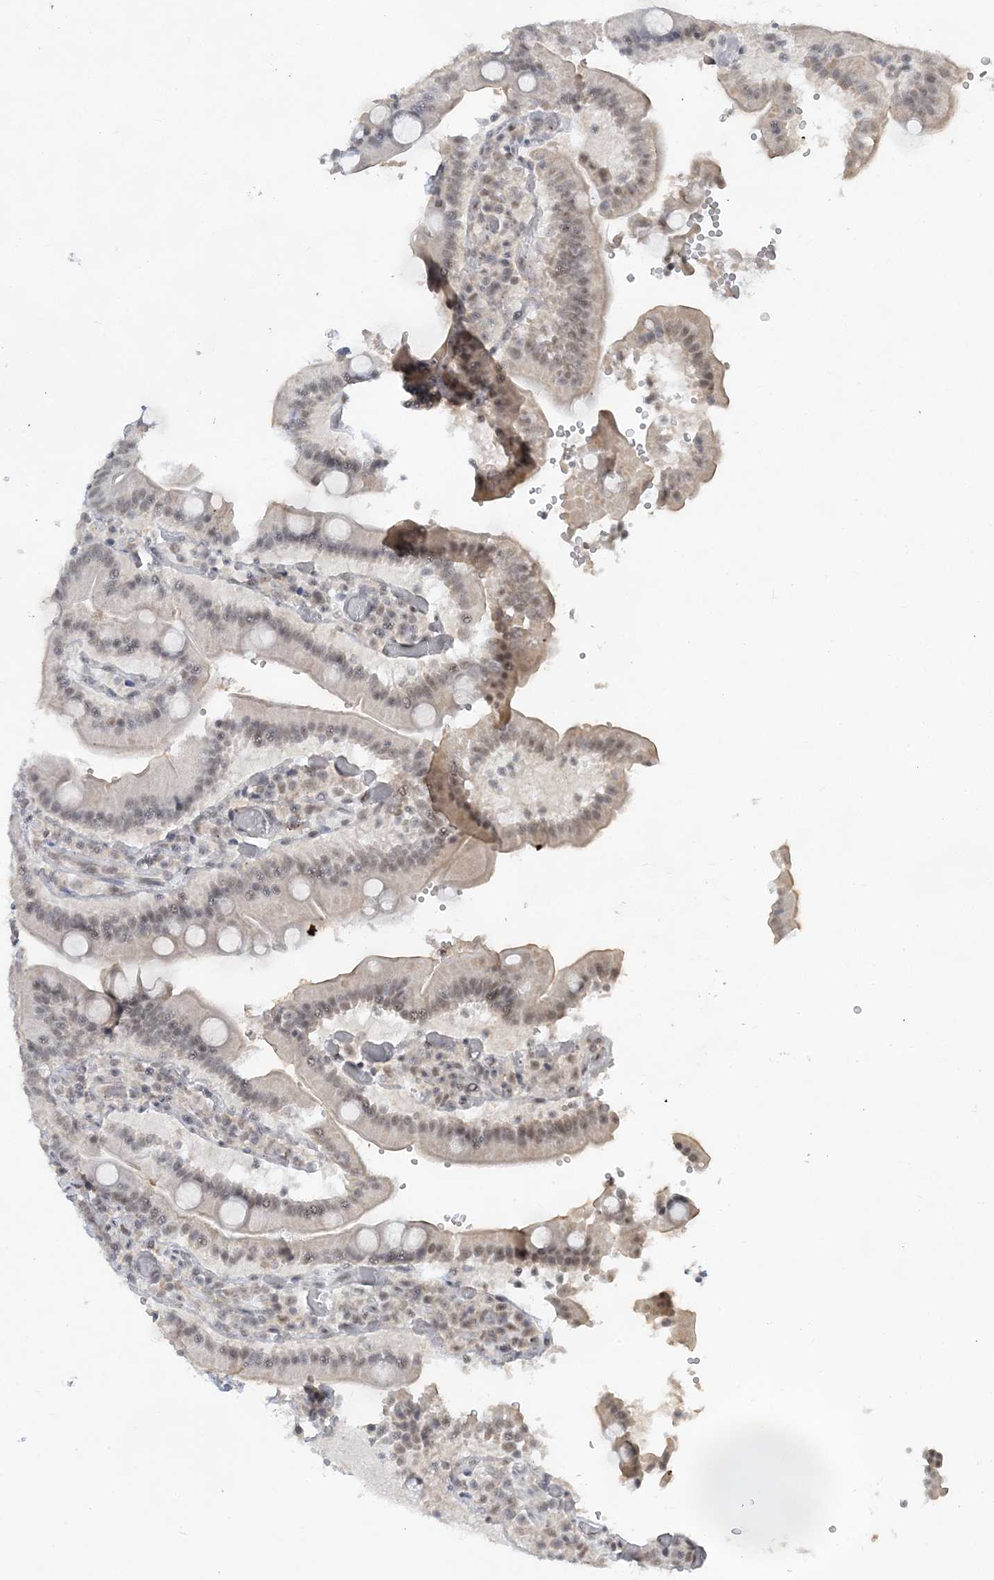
{"staining": {"intensity": "weak", "quantity": "25%-75%", "location": "nuclear"}, "tissue": "duodenum", "cell_type": "Glandular cells", "image_type": "normal", "snomed": [{"axis": "morphology", "description": "Normal tissue, NOS"}, {"axis": "topography", "description": "Duodenum"}], "caption": "Glandular cells show low levels of weak nuclear staining in about 25%-75% of cells in normal human duodenum.", "gene": "KMT2D", "patient": {"sex": "female", "age": 62}}